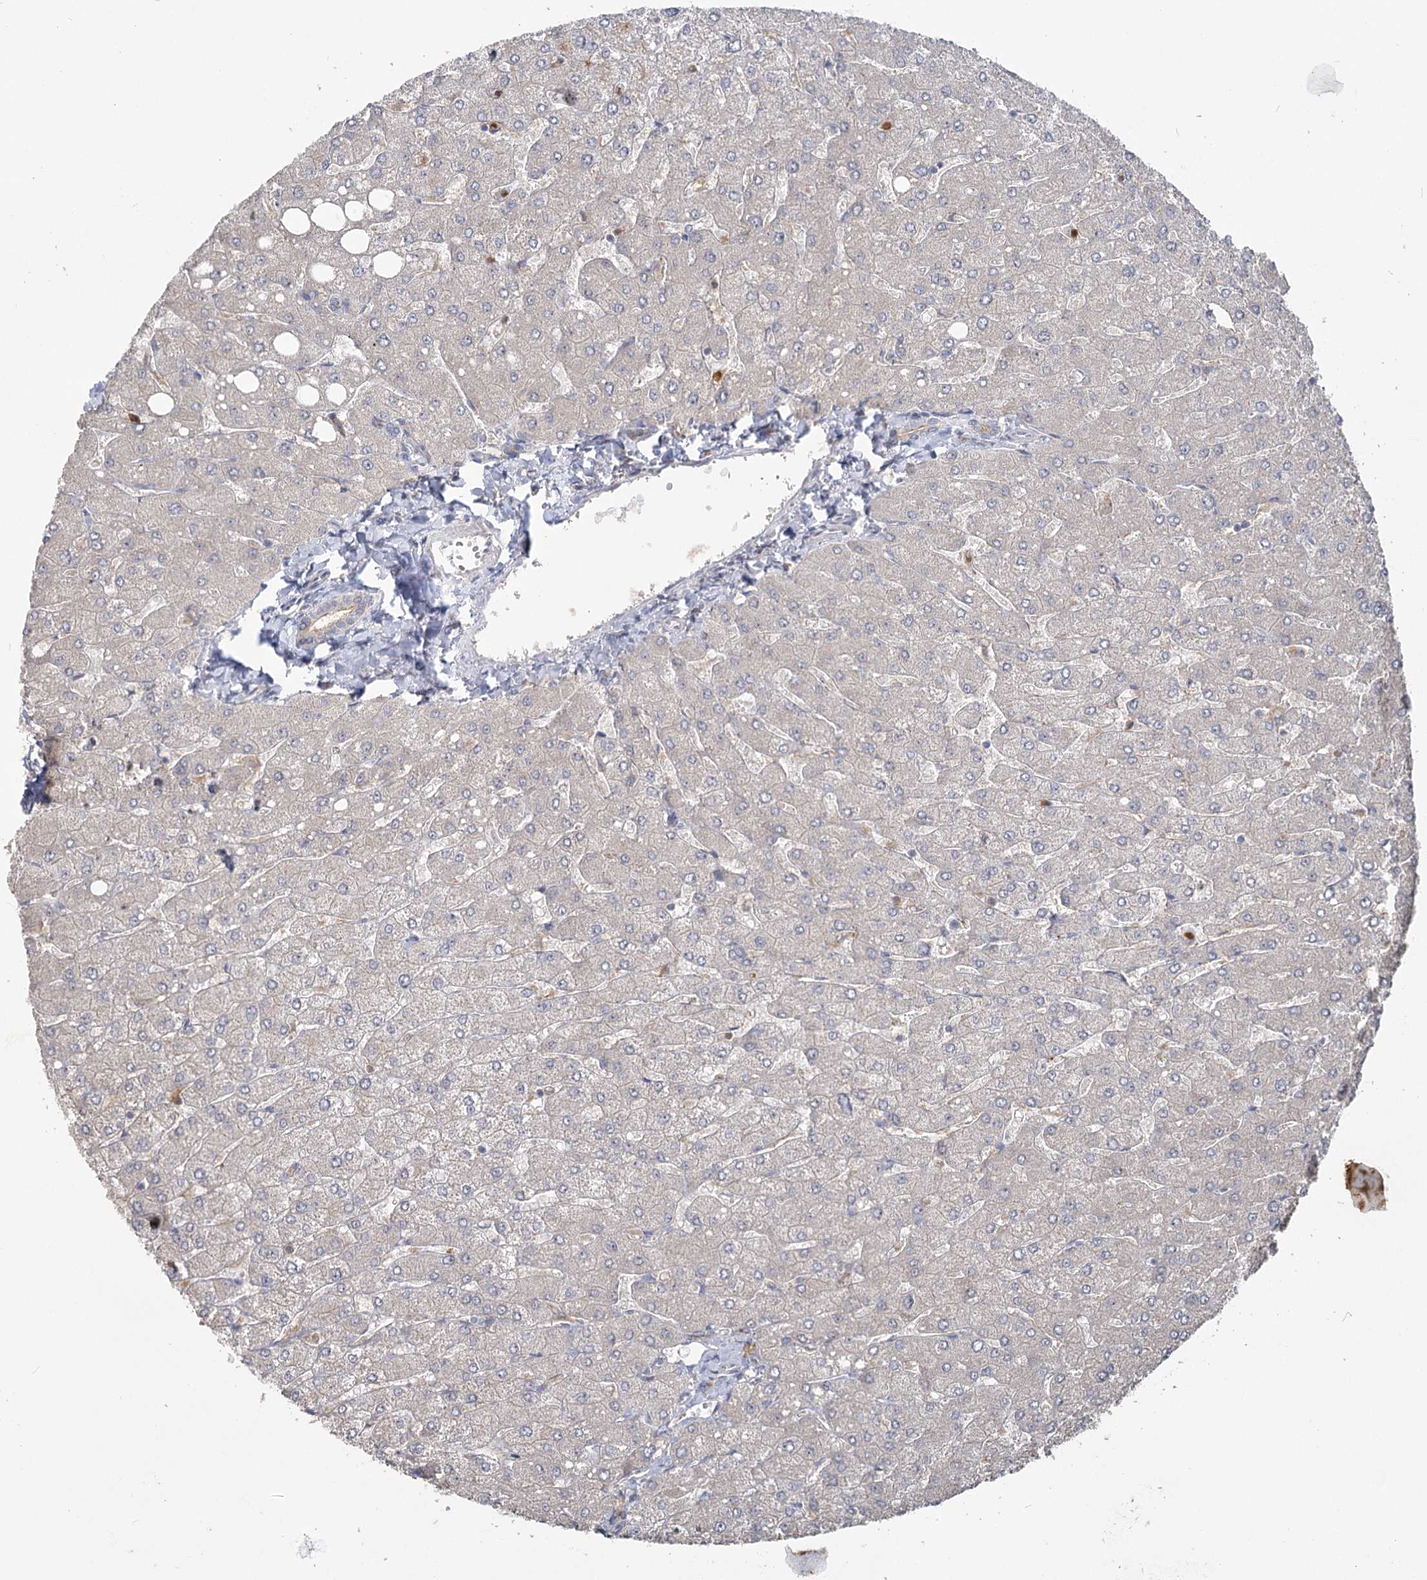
{"staining": {"intensity": "negative", "quantity": "none", "location": "none"}, "tissue": "liver", "cell_type": "Cholangiocytes", "image_type": "normal", "snomed": [{"axis": "morphology", "description": "Normal tissue, NOS"}, {"axis": "topography", "description": "Liver"}], "caption": "Cholangiocytes show no significant positivity in benign liver. Brightfield microscopy of IHC stained with DAB (3,3'-diaminobenzidine) (brown) and hematoxylin (blue), captured at high magnification.", "gene": "ANGPTL5", "patient": {"sex": "male", "age": 55}}